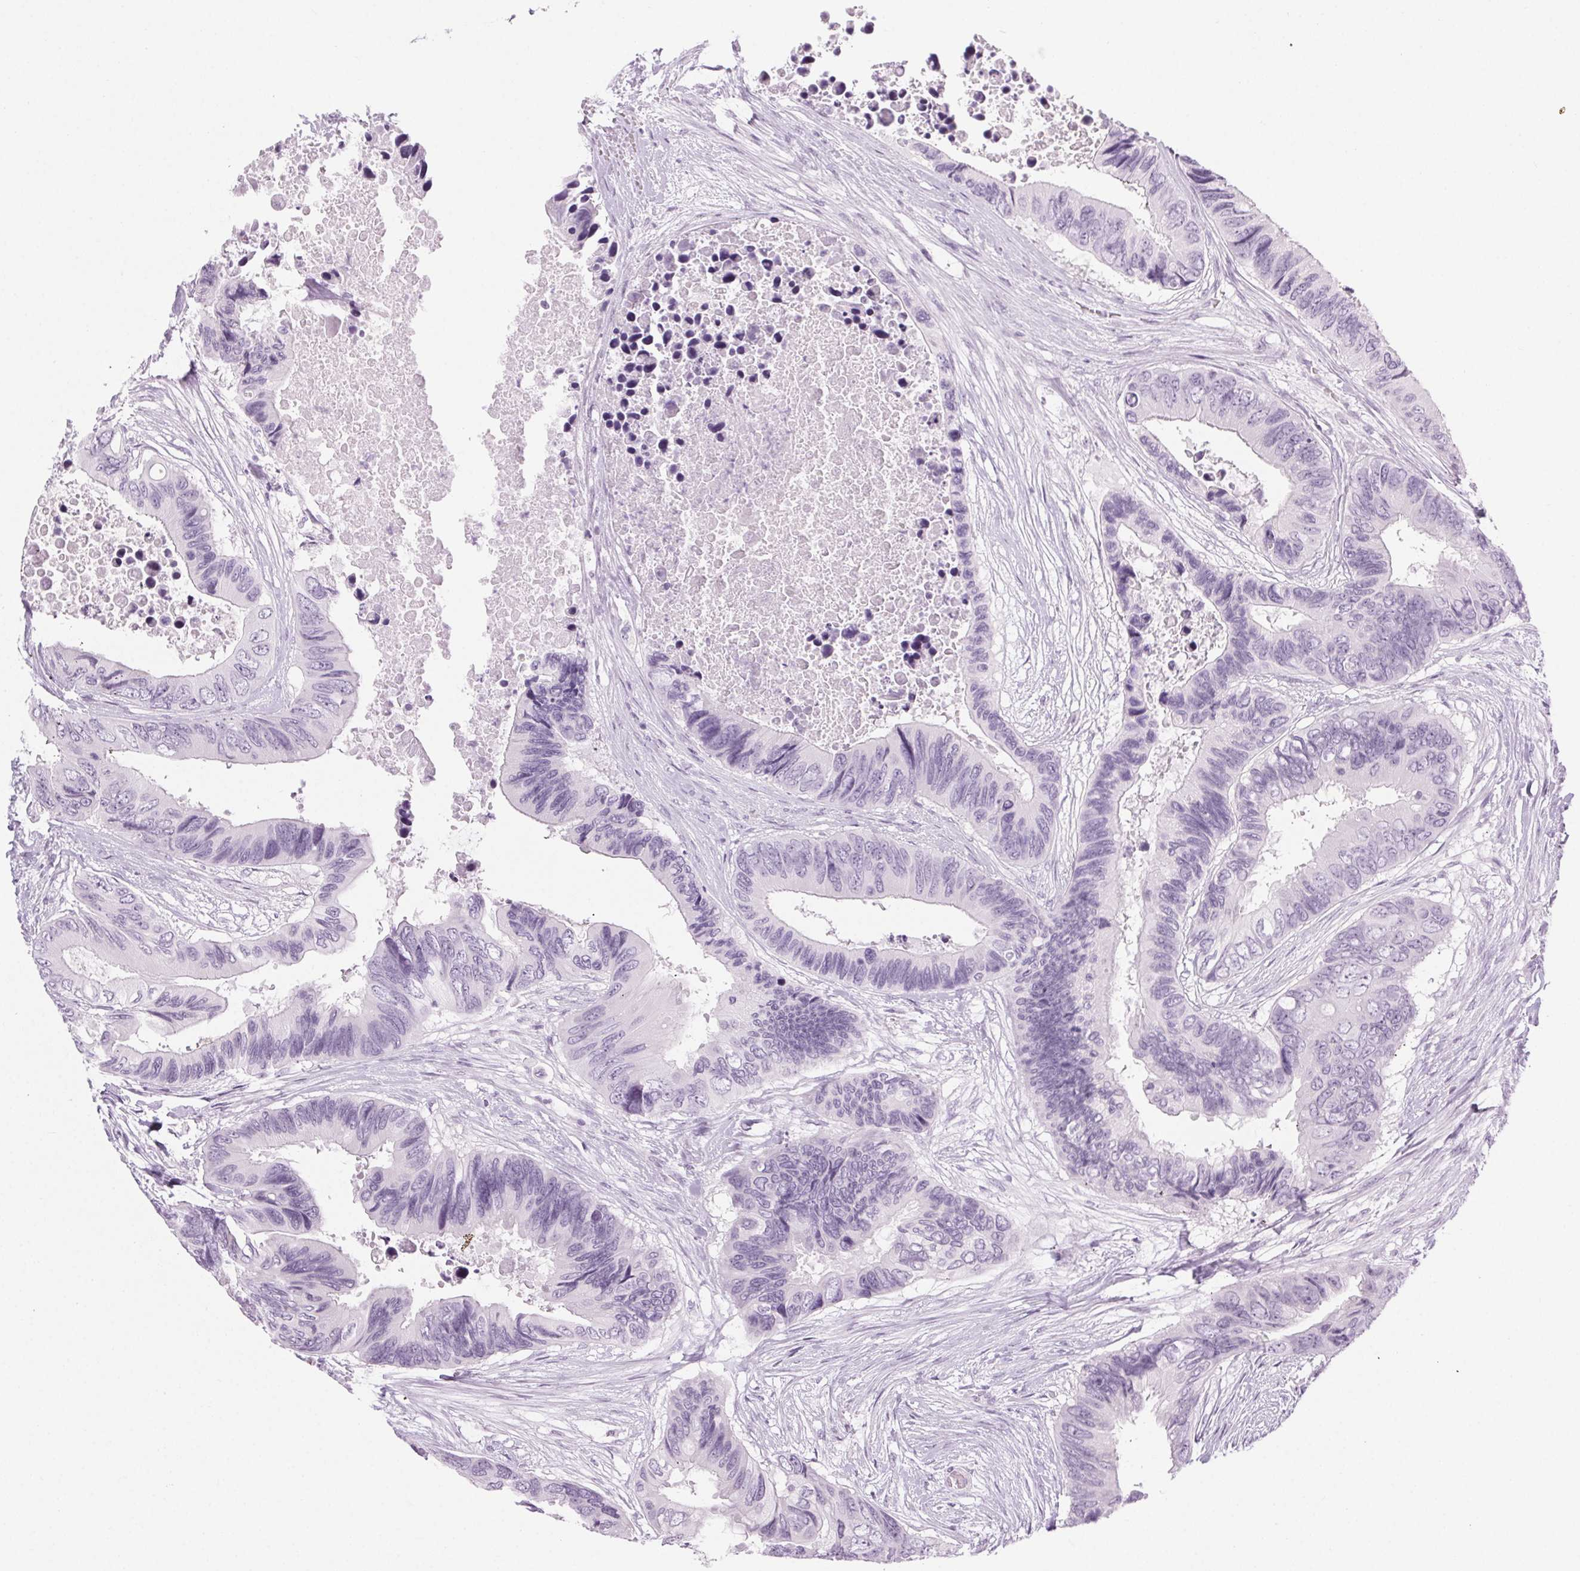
{"staining": {"intensity": "negative", "quantity": "none", "location": "none"}, "tissue": "colorectal cancer", "cell_type": "Tumor cells", "image_type": "cancer", "snomed": [{"axis": "morphology", "description": "Adenocarcinoma, NOS"}, {"axis": "topography", "description": "Rectum"}], "caption": "Human colorectal adenocarcinoma stained for a protein using IHC demonstrates no expression in tumor cells.", "gene": "LRP2", "patient": {"sex": "male", "age": 63}}